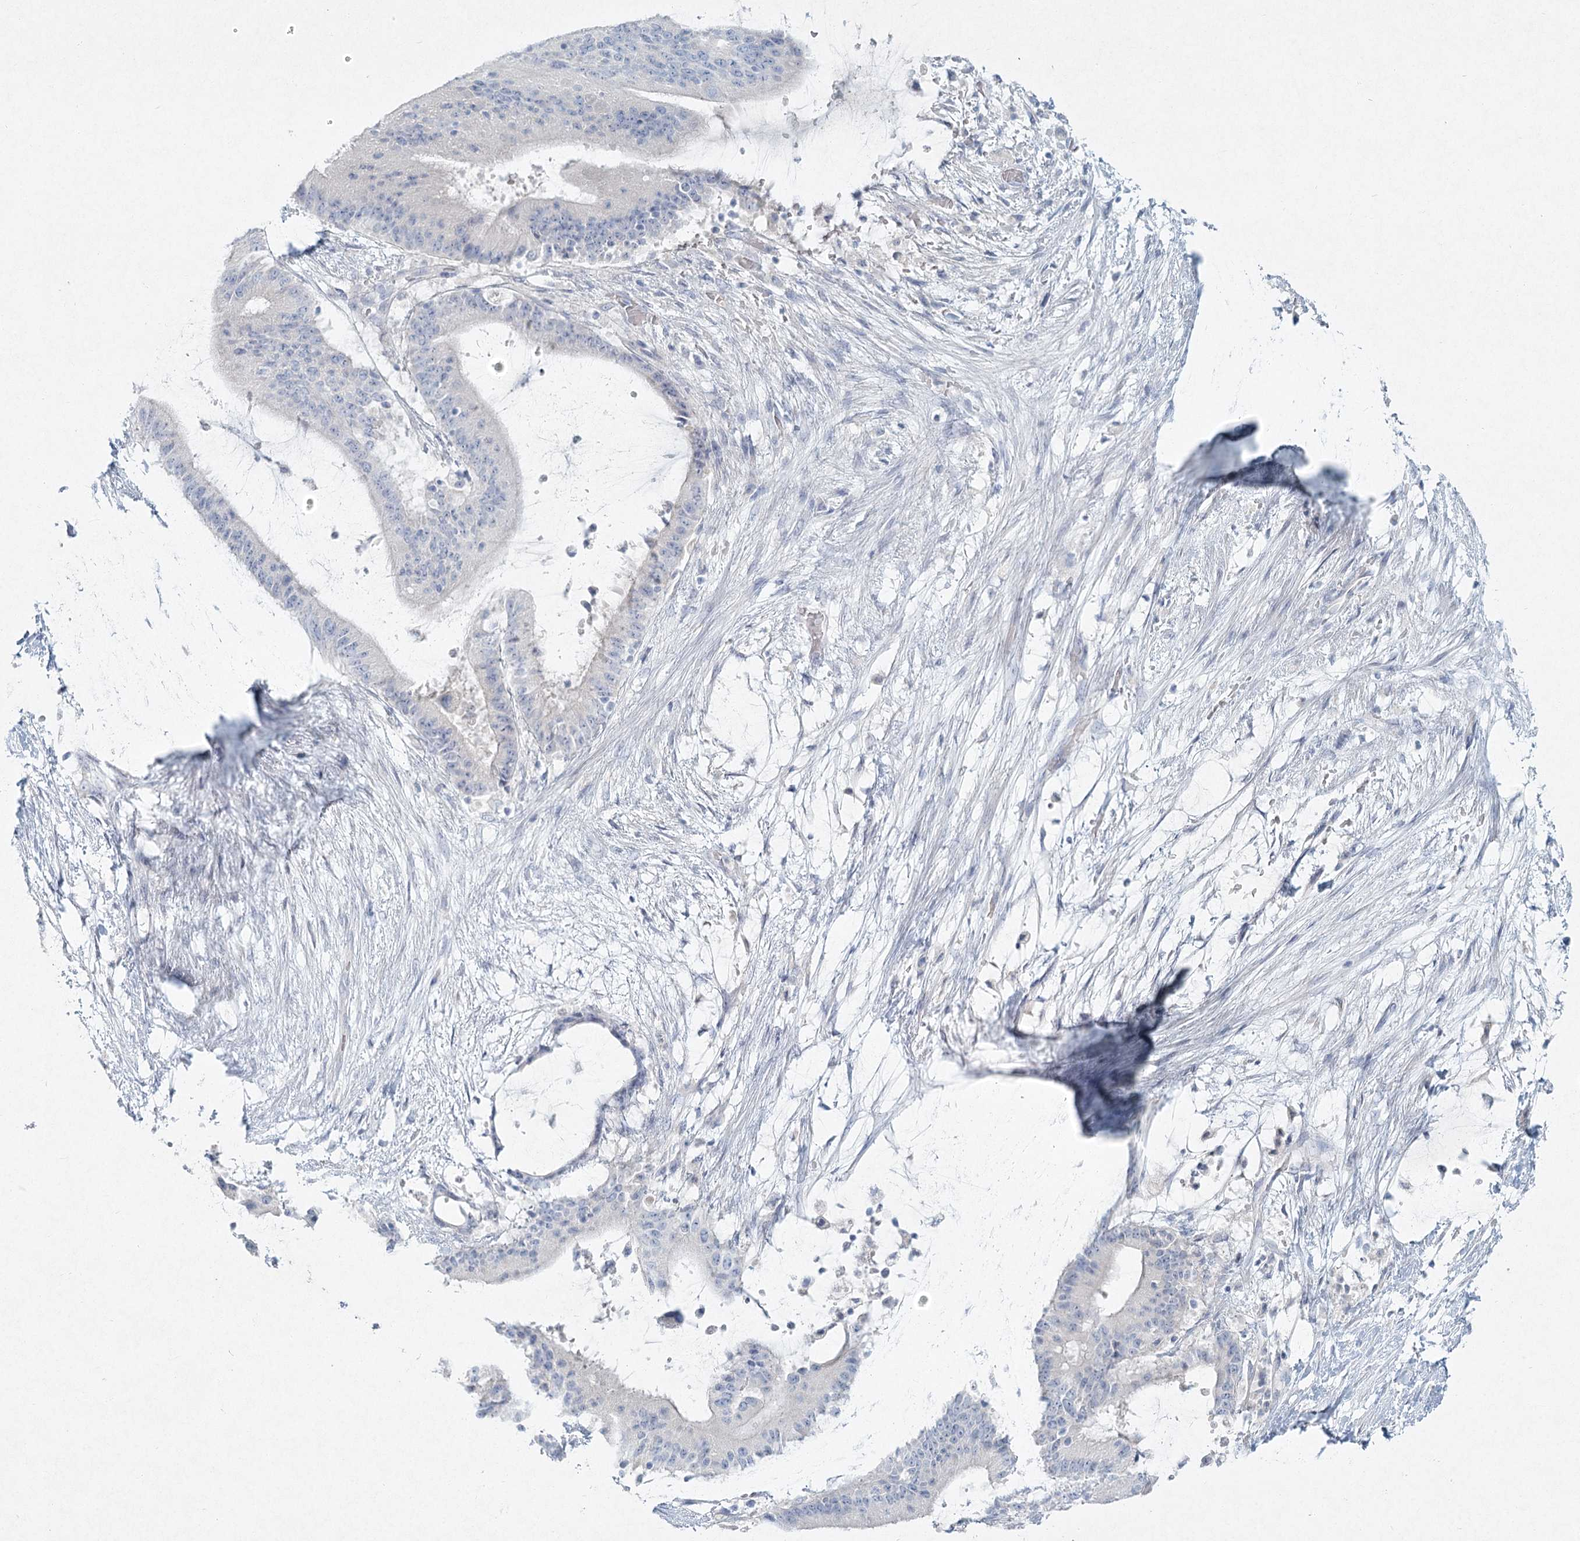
{"staining": {"intensity": "negative", "quantity": "none", "location": "none"}, "tissue": "liver cancer", "cell_type": "Tumor cells", "image_type": "cancer", "snomed": [{"axis": "morphology", "description": "Normal tissue, NOS"}, {"axis": "morphology", "description": "Cholangiocarcinoma"}, {"axis": "topography", "description": "Liver"}, {"axis": "topography", "description": "Peripheral nerve tissue"}], "caption": "Protein analysis of liver cholangiocarcinoma reveals no significant staining in tumor cells.", "gene": "LRP2BP", "patient": {"sex": "female", "age": 73}}